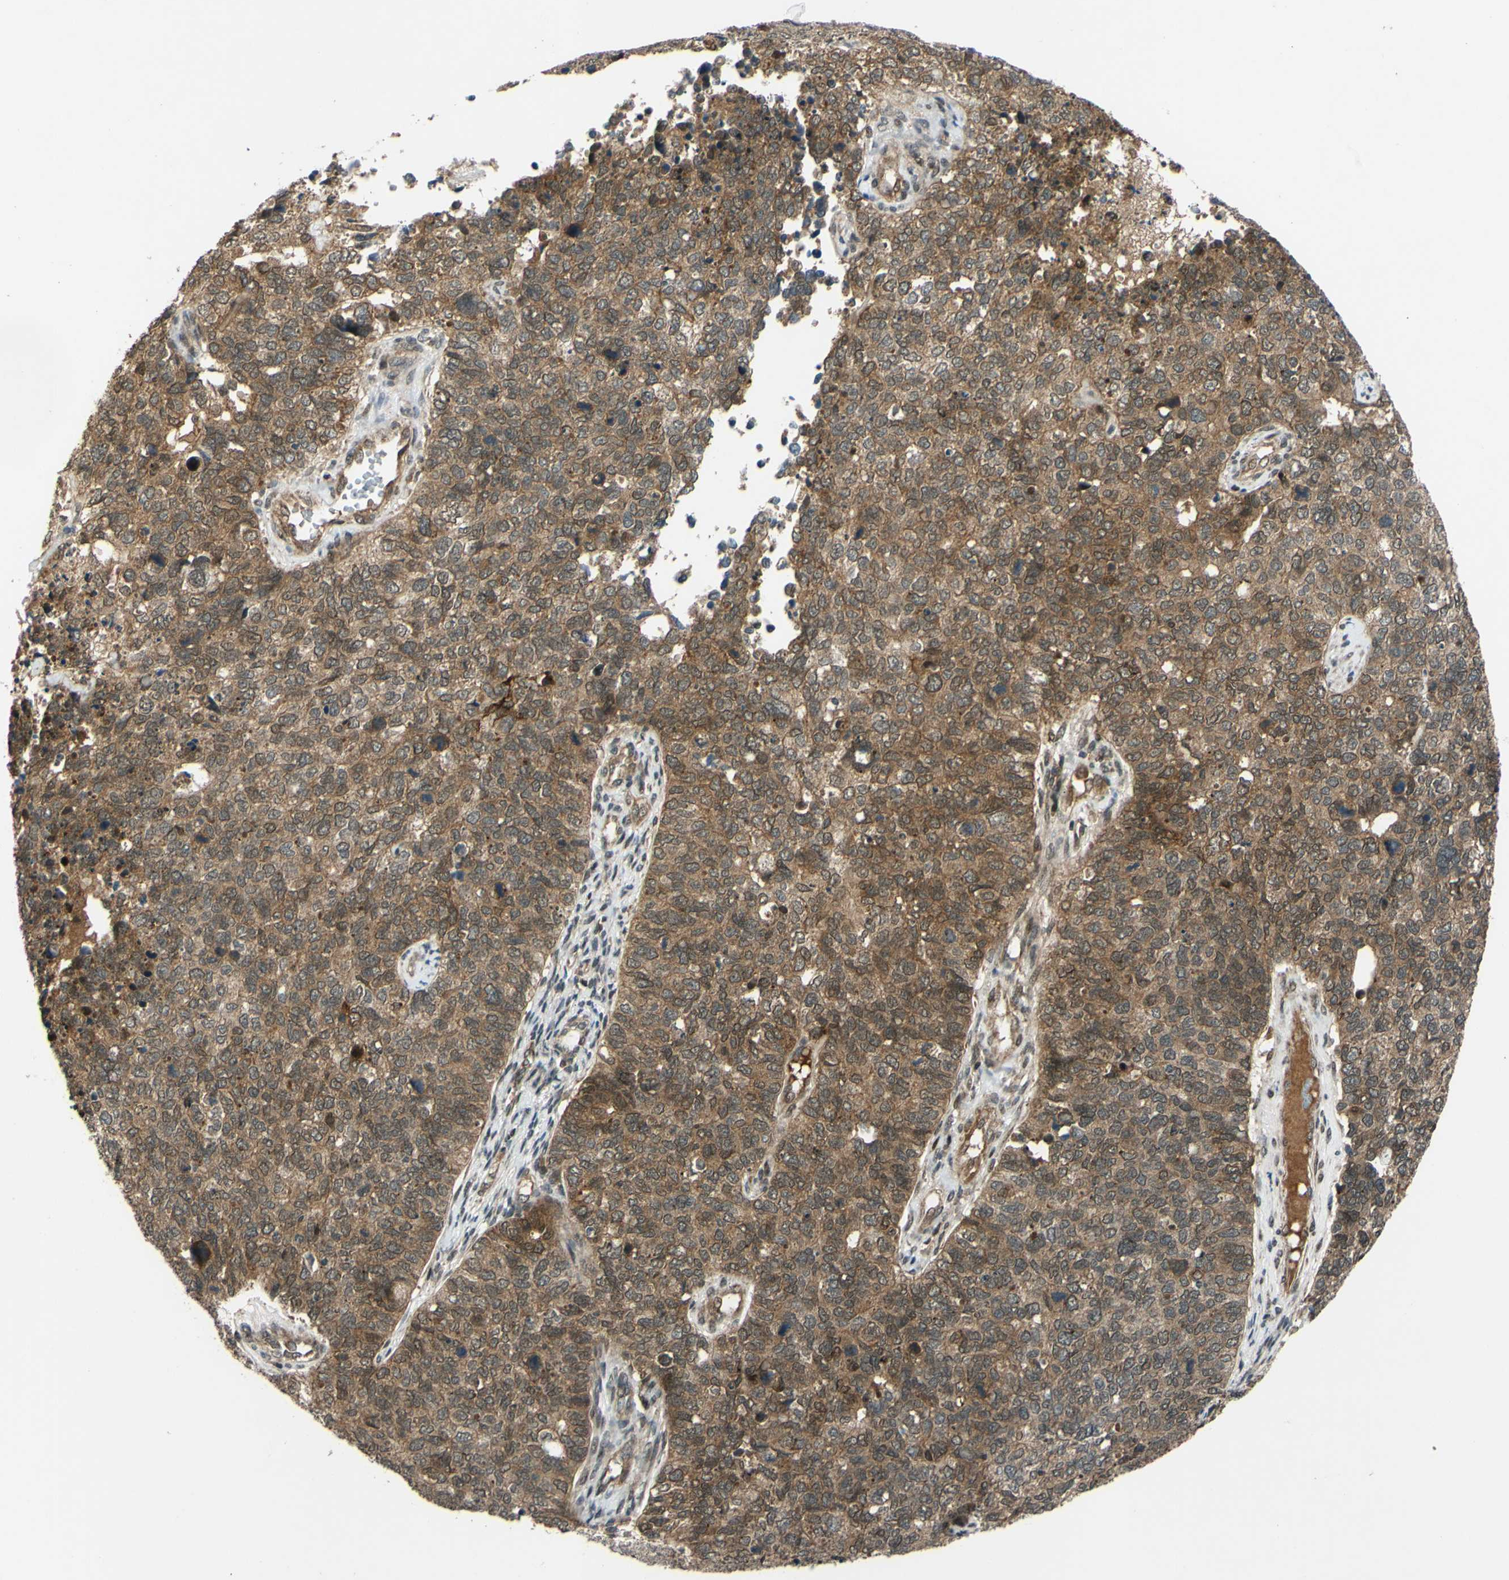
{"staining": {"intensity": "moderate", "quantity": ">75%", "location": "cytoplasmic/membranous"}, "tissue": "cervical cancer", "cell_type": "Tumor cells", "image_type": "cancer", "snomed": [{"axis": "morphology", "description": "Squamous cell carcinoma, NOS"}, {"axis": "topography", "description": "Cervix"}], "caption": "Human cervical cancer stained for a protein (brown) displays moderate cytoplasmic/membranous positive expression in about >75% of tumor cells.", "gene": "ABCC8", "patient": {"sex": "female", "age": 63}}